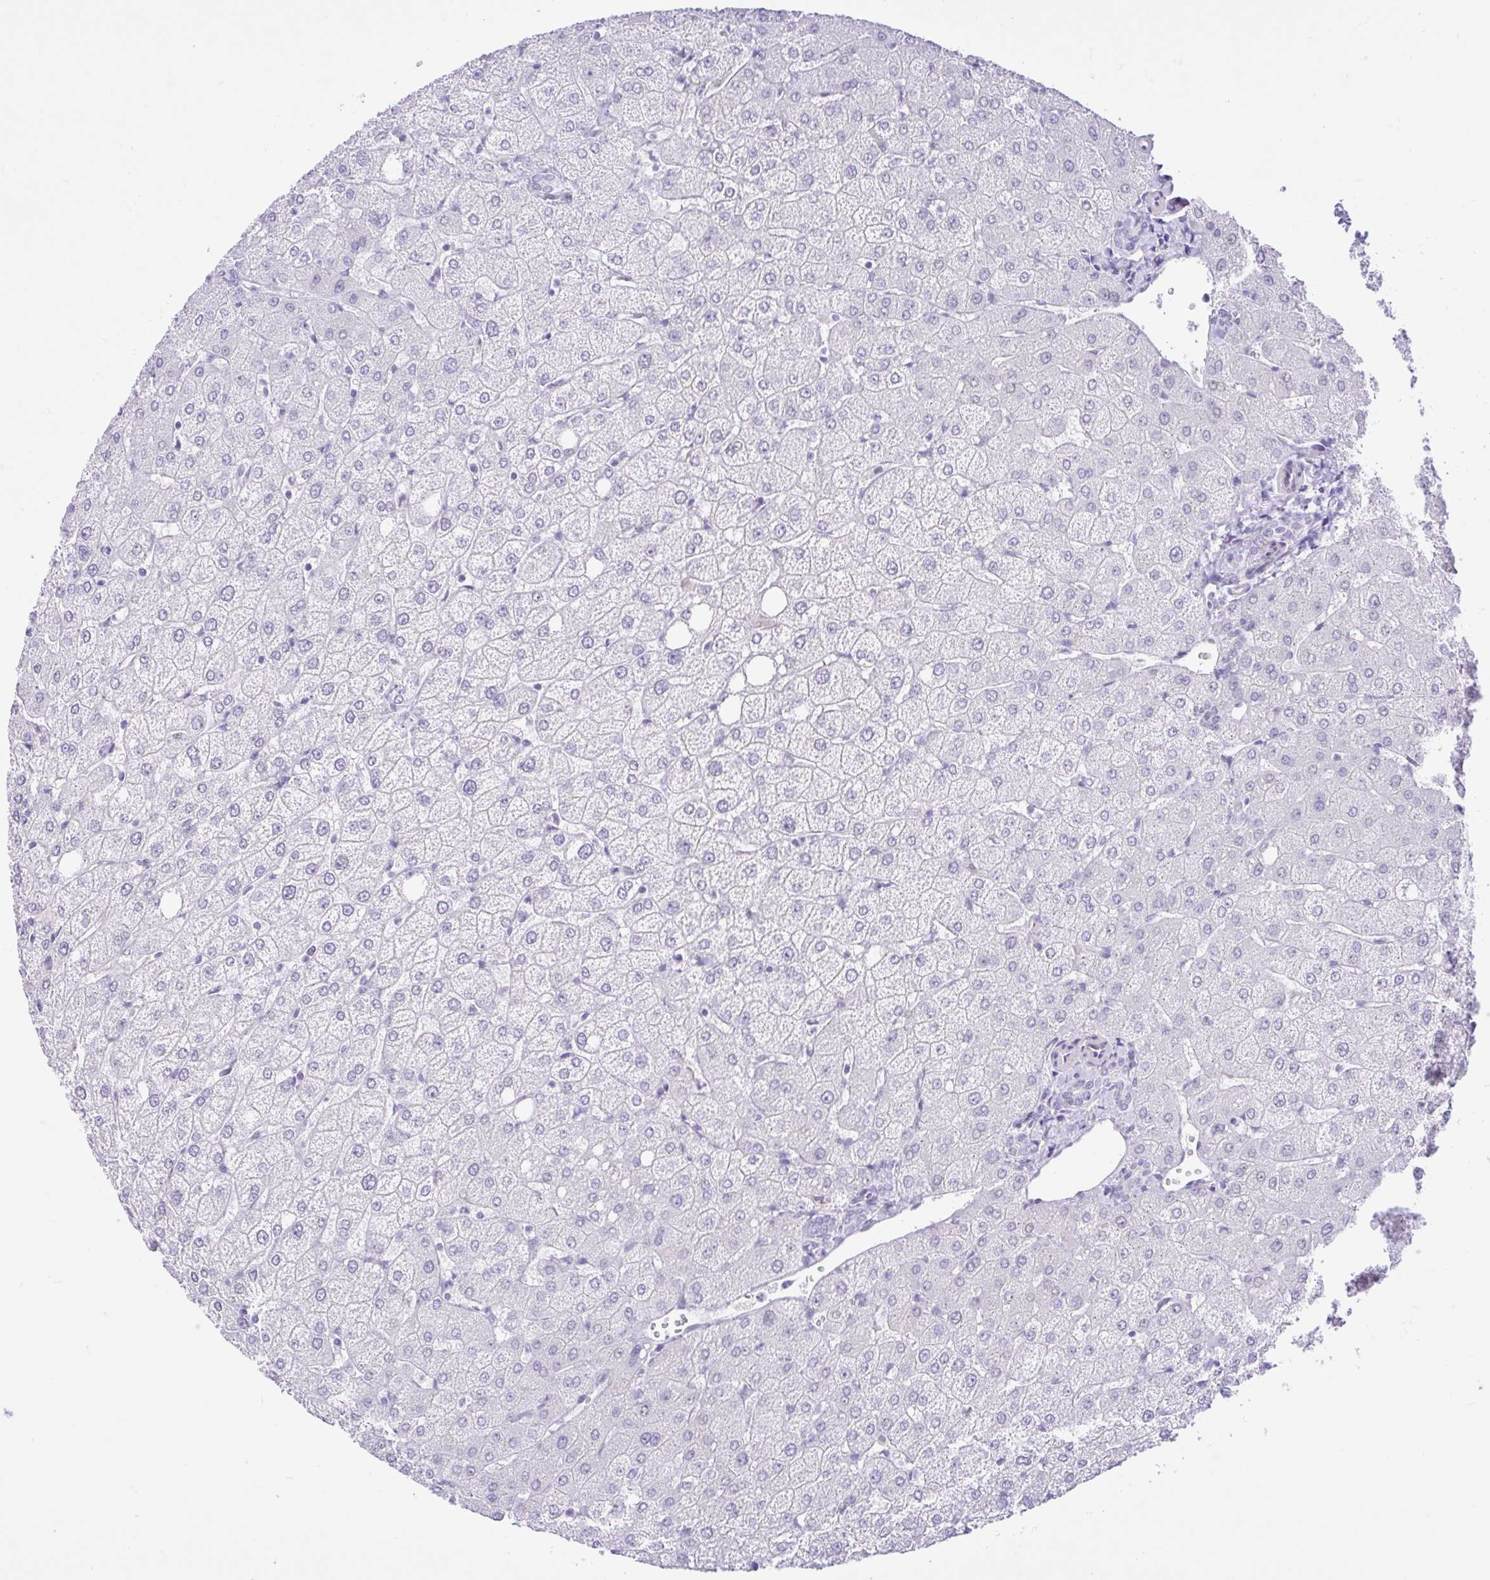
{"staining": {"intensity": "negative", "quantity": "none", "location": "none"}, "tissue": "liver", "cell_type": "Cholangiocytes", "image_type": "normal", "snomed": [{"axis": "morphology", "description": "Normal tissue, NOS"}, {"axis": "topography", "description": "Liver"}], "caption": "This is an immunohistochemistry micrograph of normal liver. There is no staining in cholangiocytes.", "gene": "REEP1", "patient": {"sex": "female", "age": 54}}